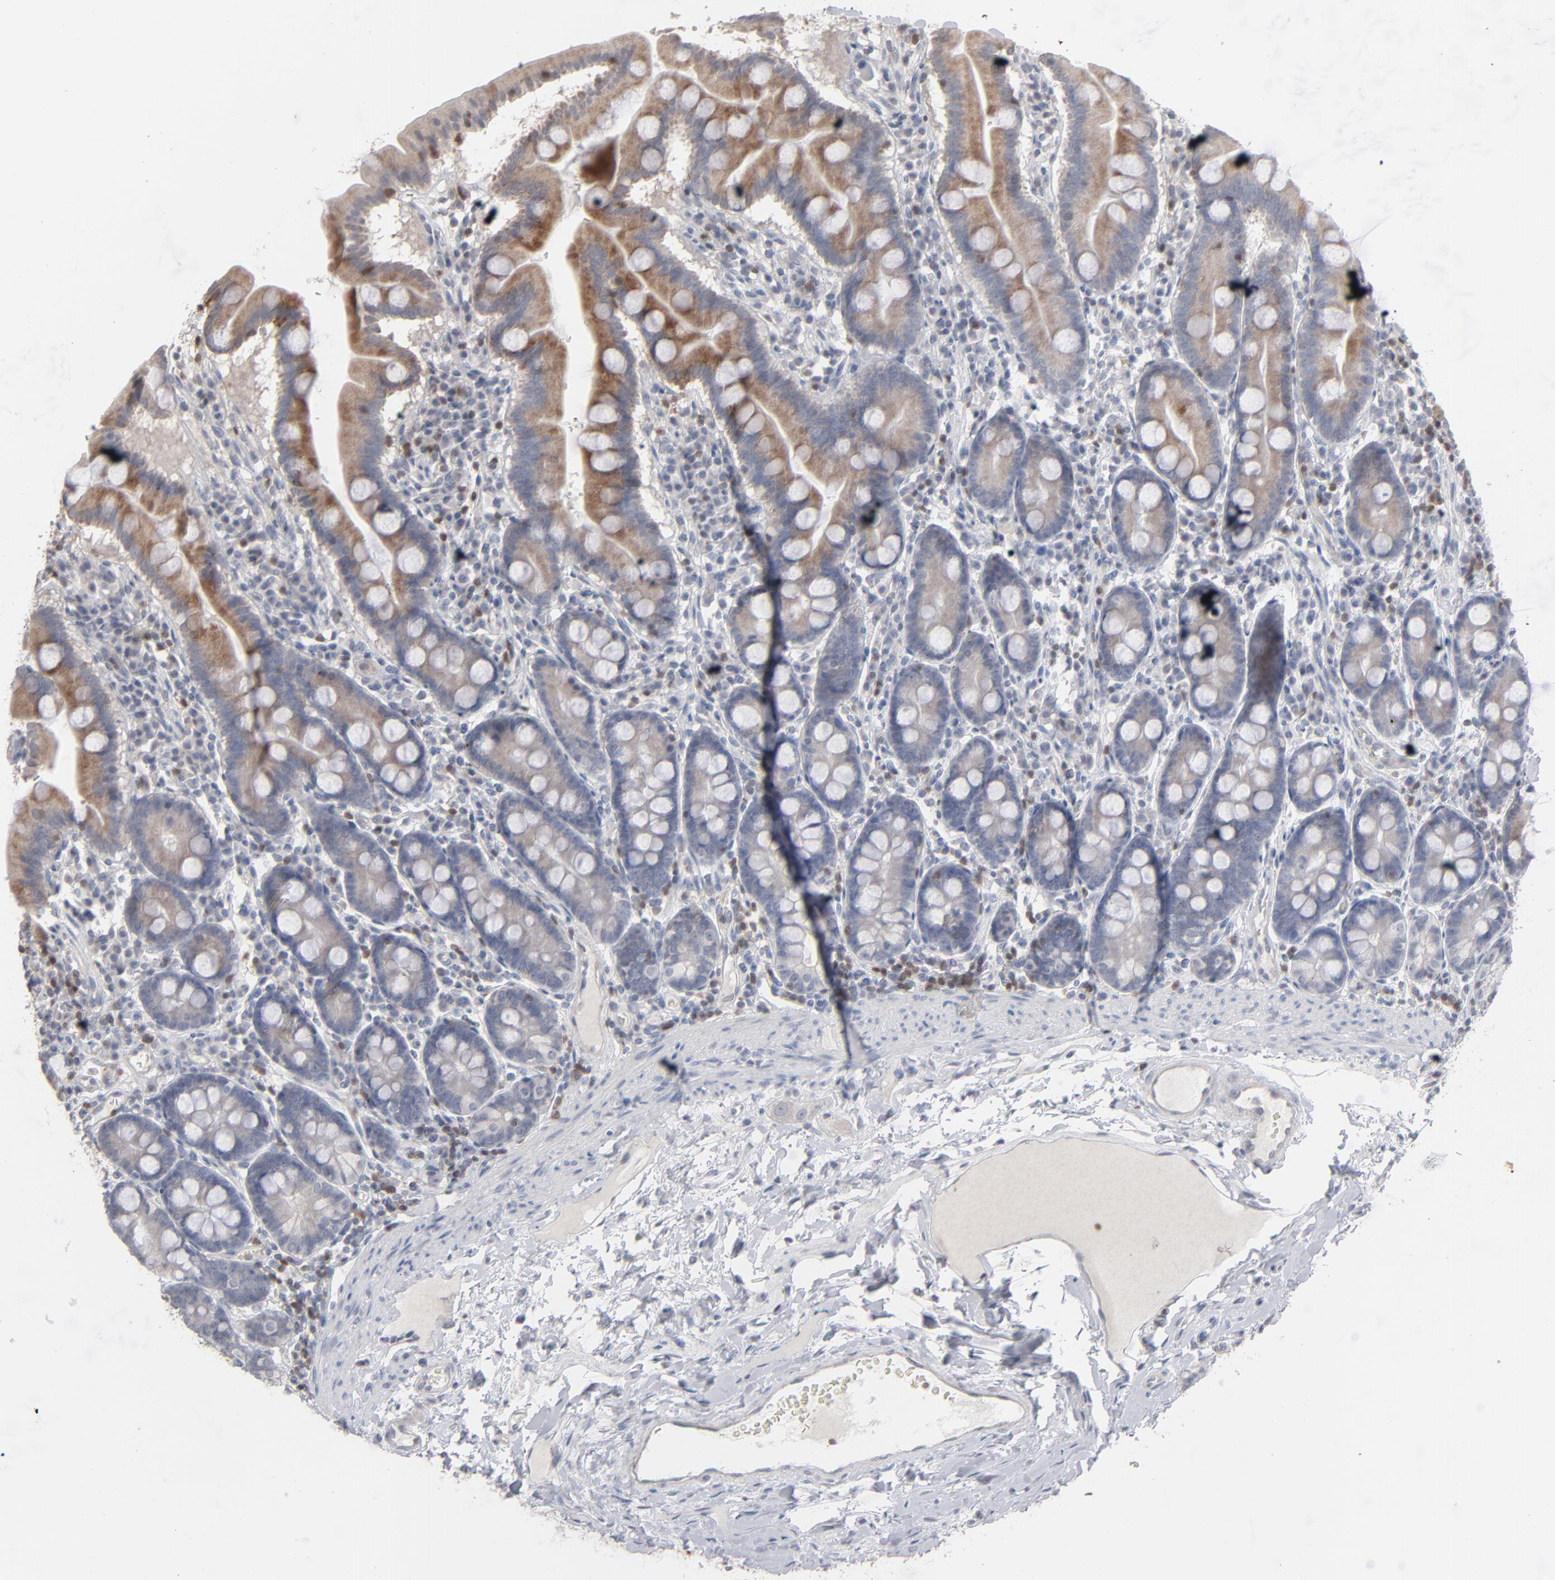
{"staining": {"intensity": "moderate", "quantity": "25%-75%", "location": "cytoplasmic/membranous"}, "tissue": "duodenum", "cell_type": "Glandular cells", "image_type": "normal", "snomed": [{"axis": "morphology", "description": "Normal tissue, NOS"}, {"axis": "topography", "description": "Duodenum"}], "caption": "This micrograph exhibits immunohistochemistry staining of benign human duodenum, with medium moderate cytoplasmic/membranous expression in approximately 25%-75% of glandular cells.", "gene": "STAT4", "patient": {"sex": "male", "age": 50}}